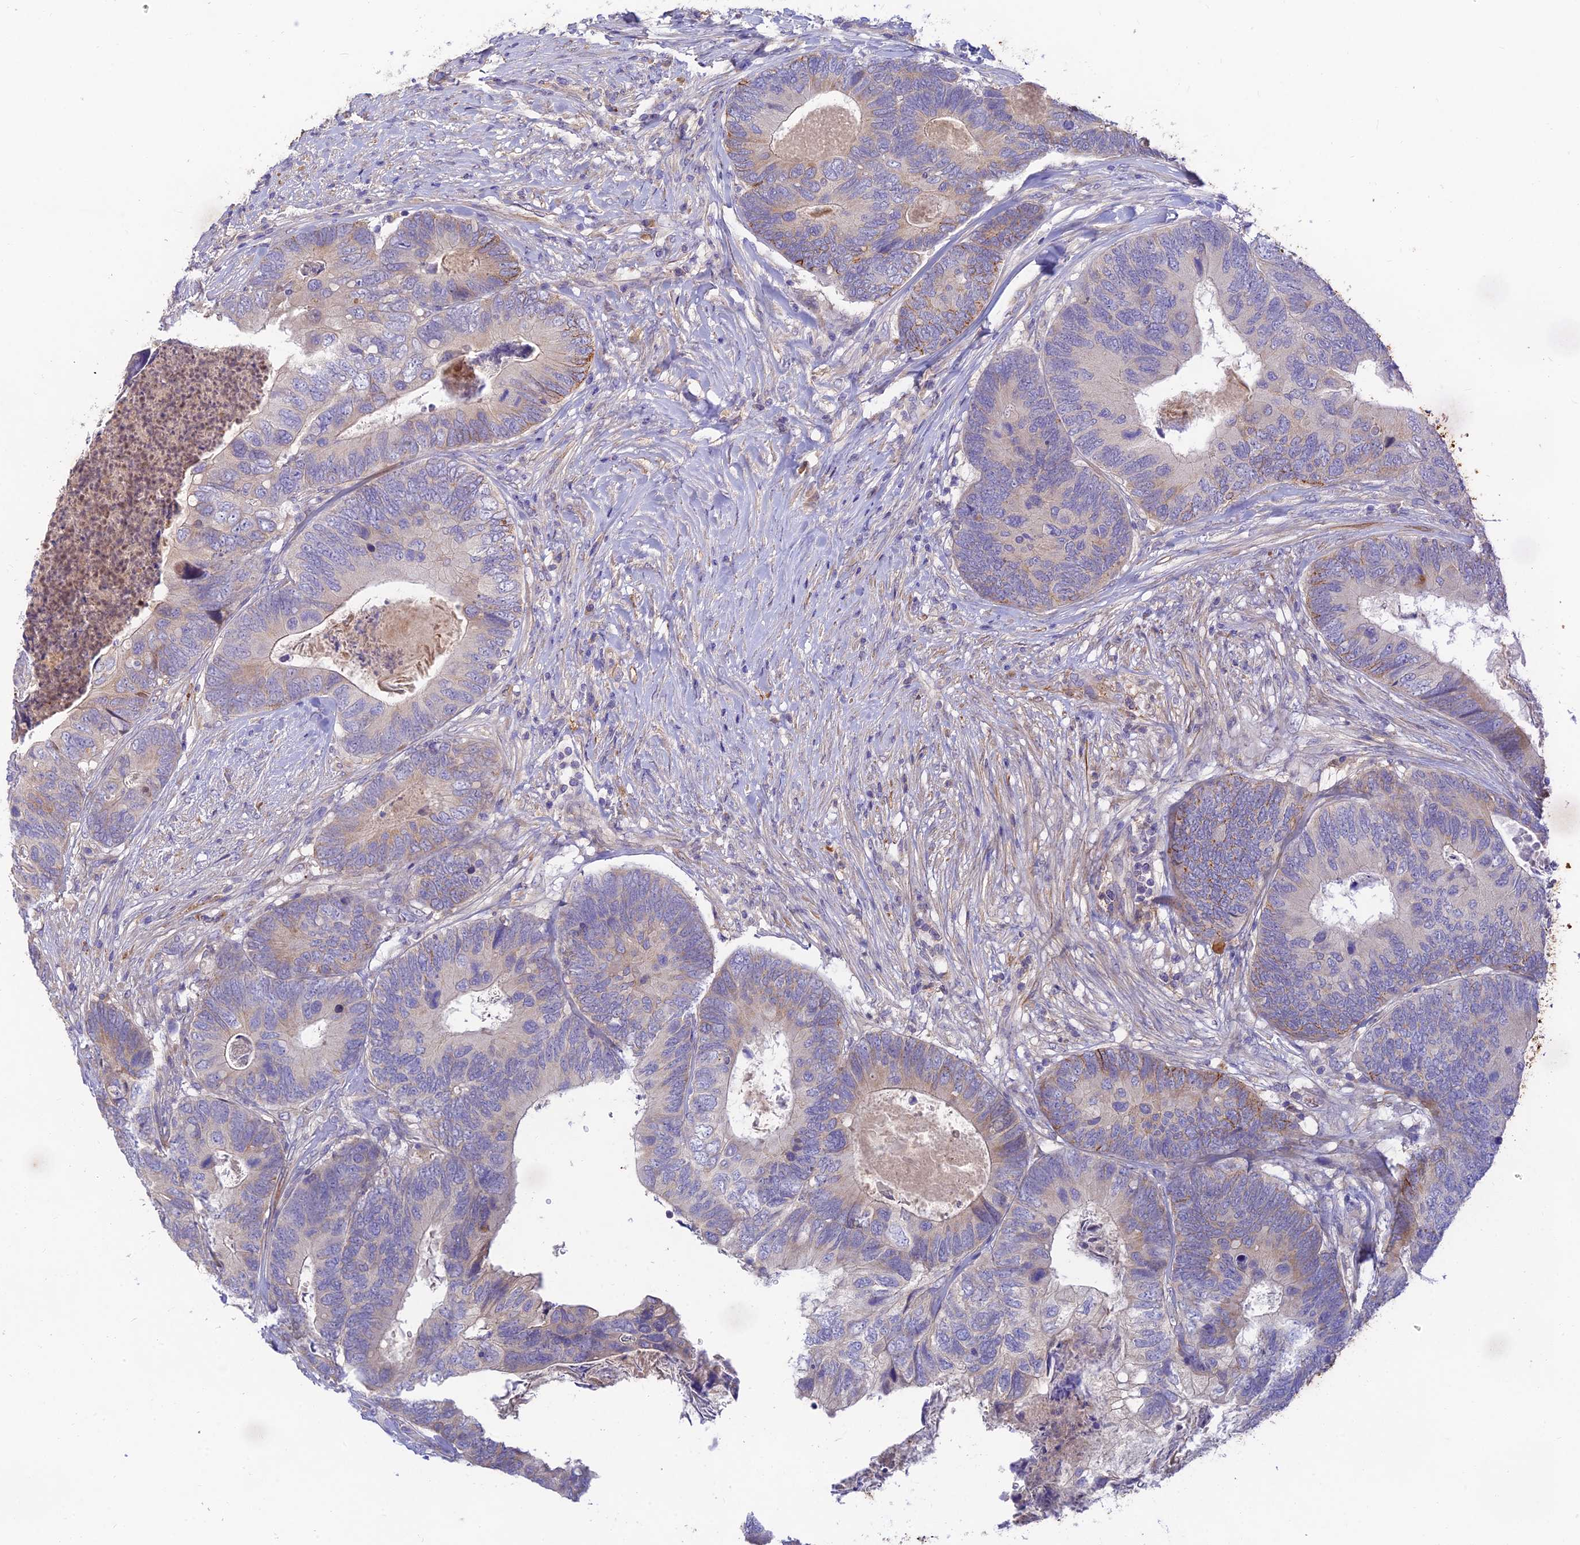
{"staining": {"intensity": "negative", "quantity": "none", "location": "none"}, "tissue": "colorectal cancer", "cell_type": "Tumor cells", "image_type": "cancer", "snomed": [{"axis": "morphology", "description": "Adenocarcinoma, NOS"}, {"axis": "topography", "description": "Colon"}], "caption": "Tumor cells show no significant positivity in adenocarcinoma (colorectal).", "gene": "ACSM5", "patient": {"sex": "female", "age": 67}}